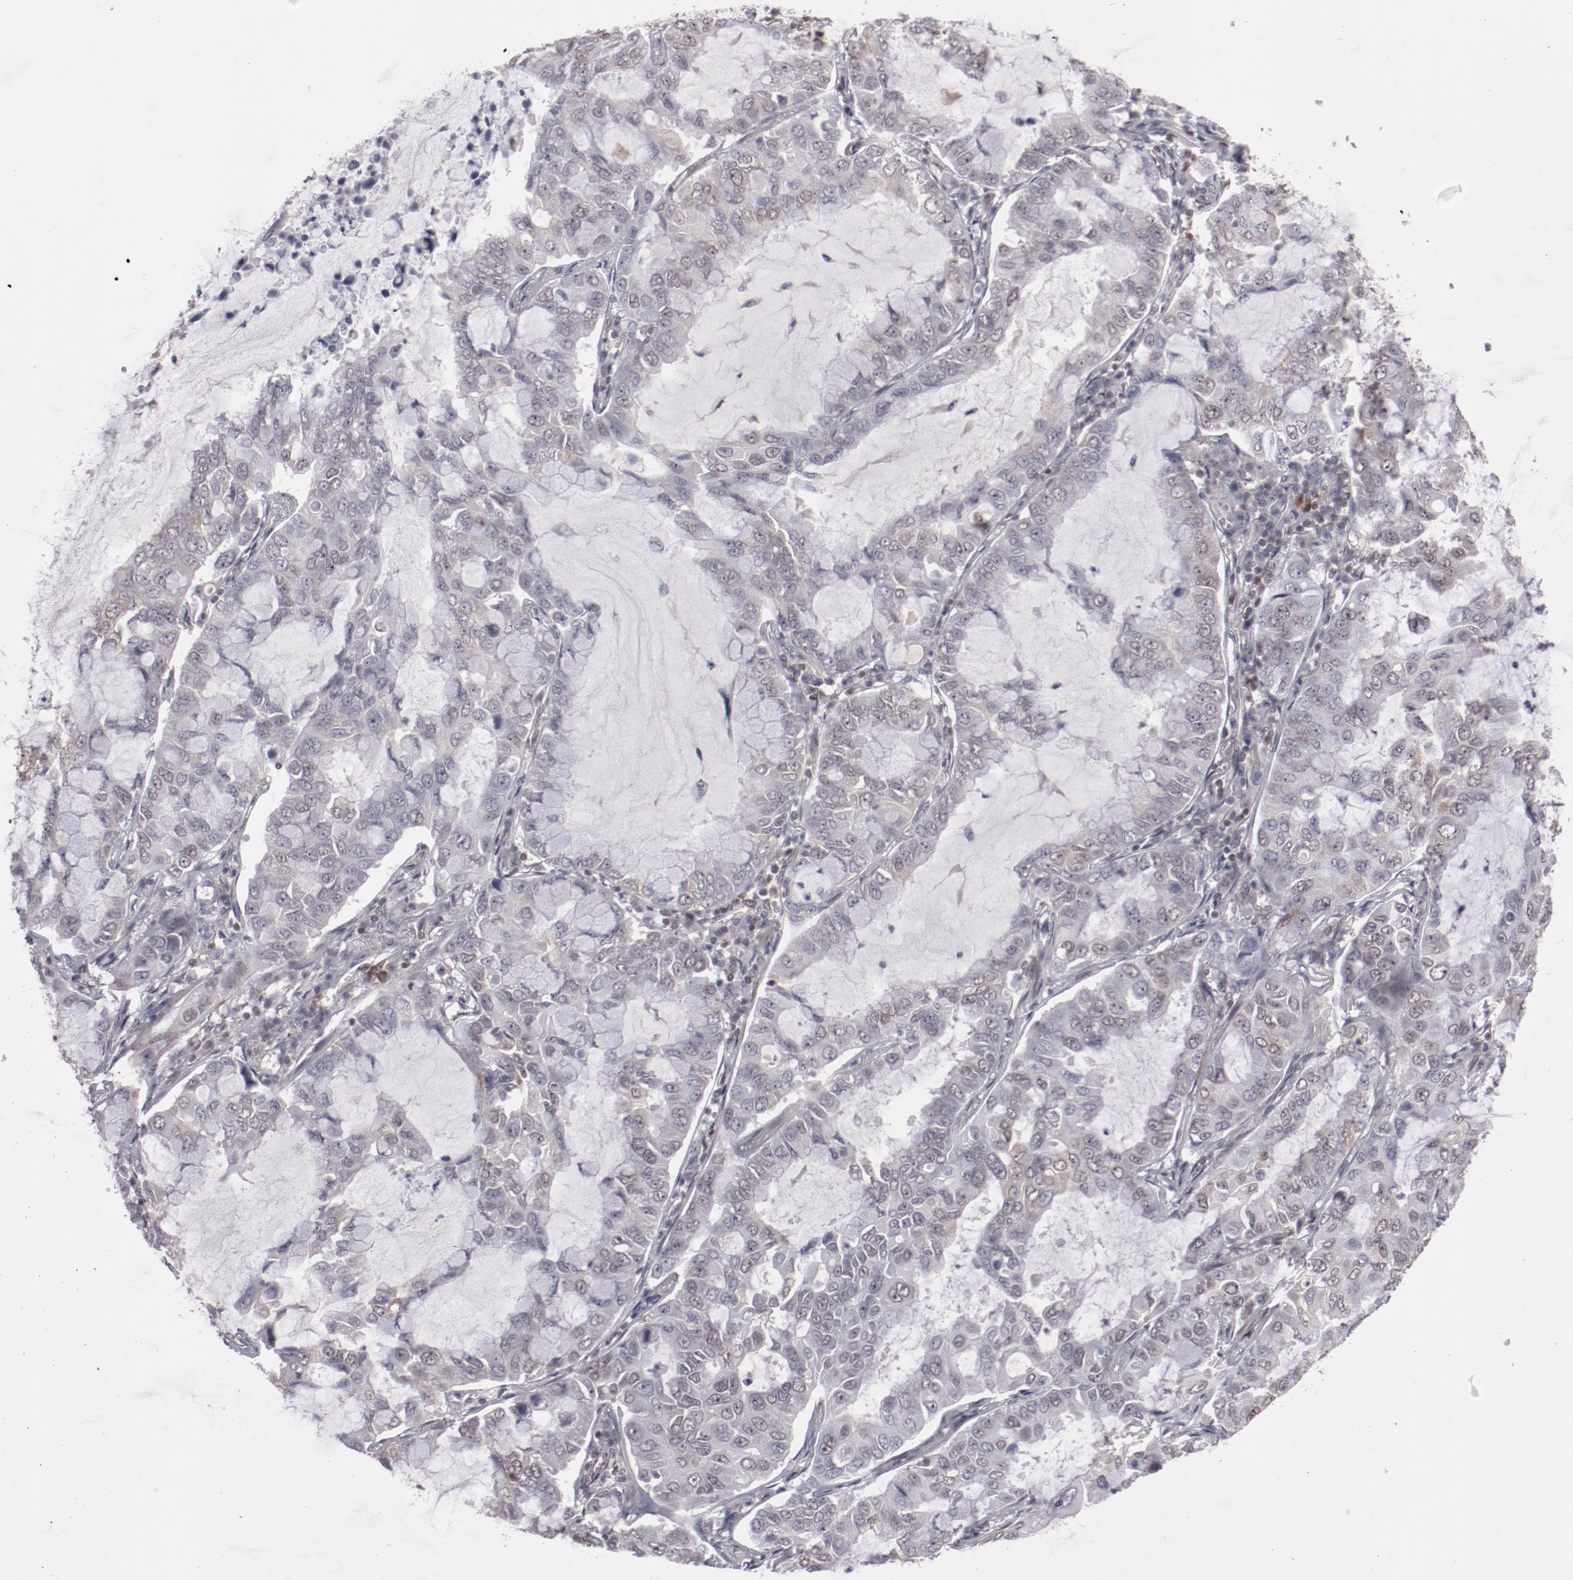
{"staining": {"intensity": "negative", "quantity": "none", "location": "none"}, "tissue": "lung cancer", "cell_type": "Tumor cells", "image_type": "cancer", "snomed": [{"axis": "morphology", "description": "Adenocarcinoma, NOS"}, {"axis": "topography", "description": "Lung"}], "caption": "DAB (3,3'-diaminobenzidine) immunohistochemical staining of human adenocarcinoma (lung) exhibits no significant staining in tumor cells. (Brightfield microscopy of DAB (3,3'-diaminobenzidine) immunohistochemistry at high magnification).", "gene": "LEF1", "patient": {"sex": "male", "age": 64}}